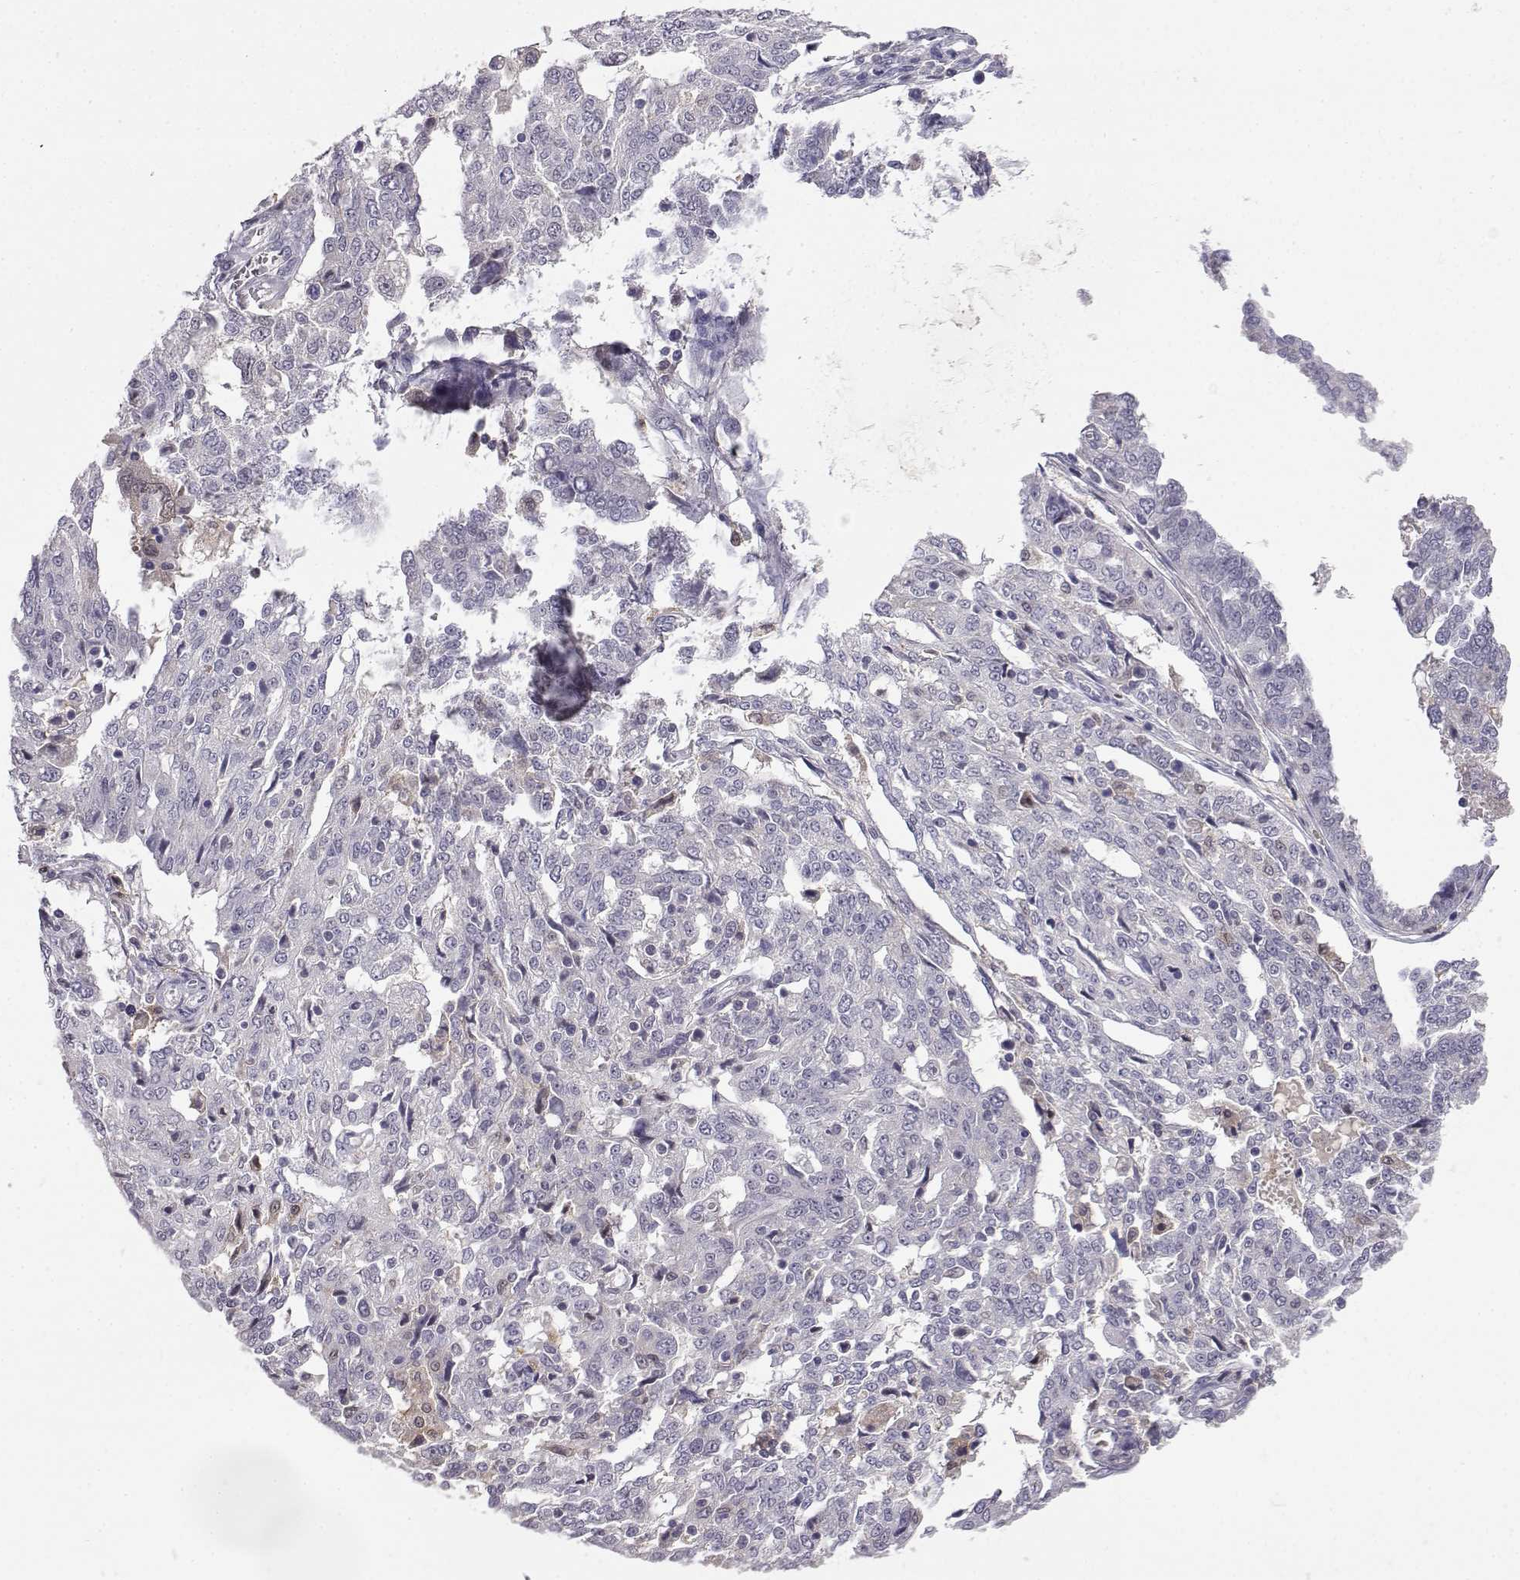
{"staining": {"intensity": "negative", "quantity": "none", "location": "none"}, "tissue": "ovarian cancer", "cell_type": "Tumor cells", "image_type": "cancer", "snomed": [{"axis": "morphology", "description": "Cystadenocarcinoma, serous, NOS"}, {"axis": "topography", "description": "Ovary"}], "caption": "Human serous cystadenocarcinoma (ovarian) stained for a protein using IHC demonstrates no staining in tumor cells.", "gene": "AKR1B1", "patient": {"sex": "female", "age": 67}}